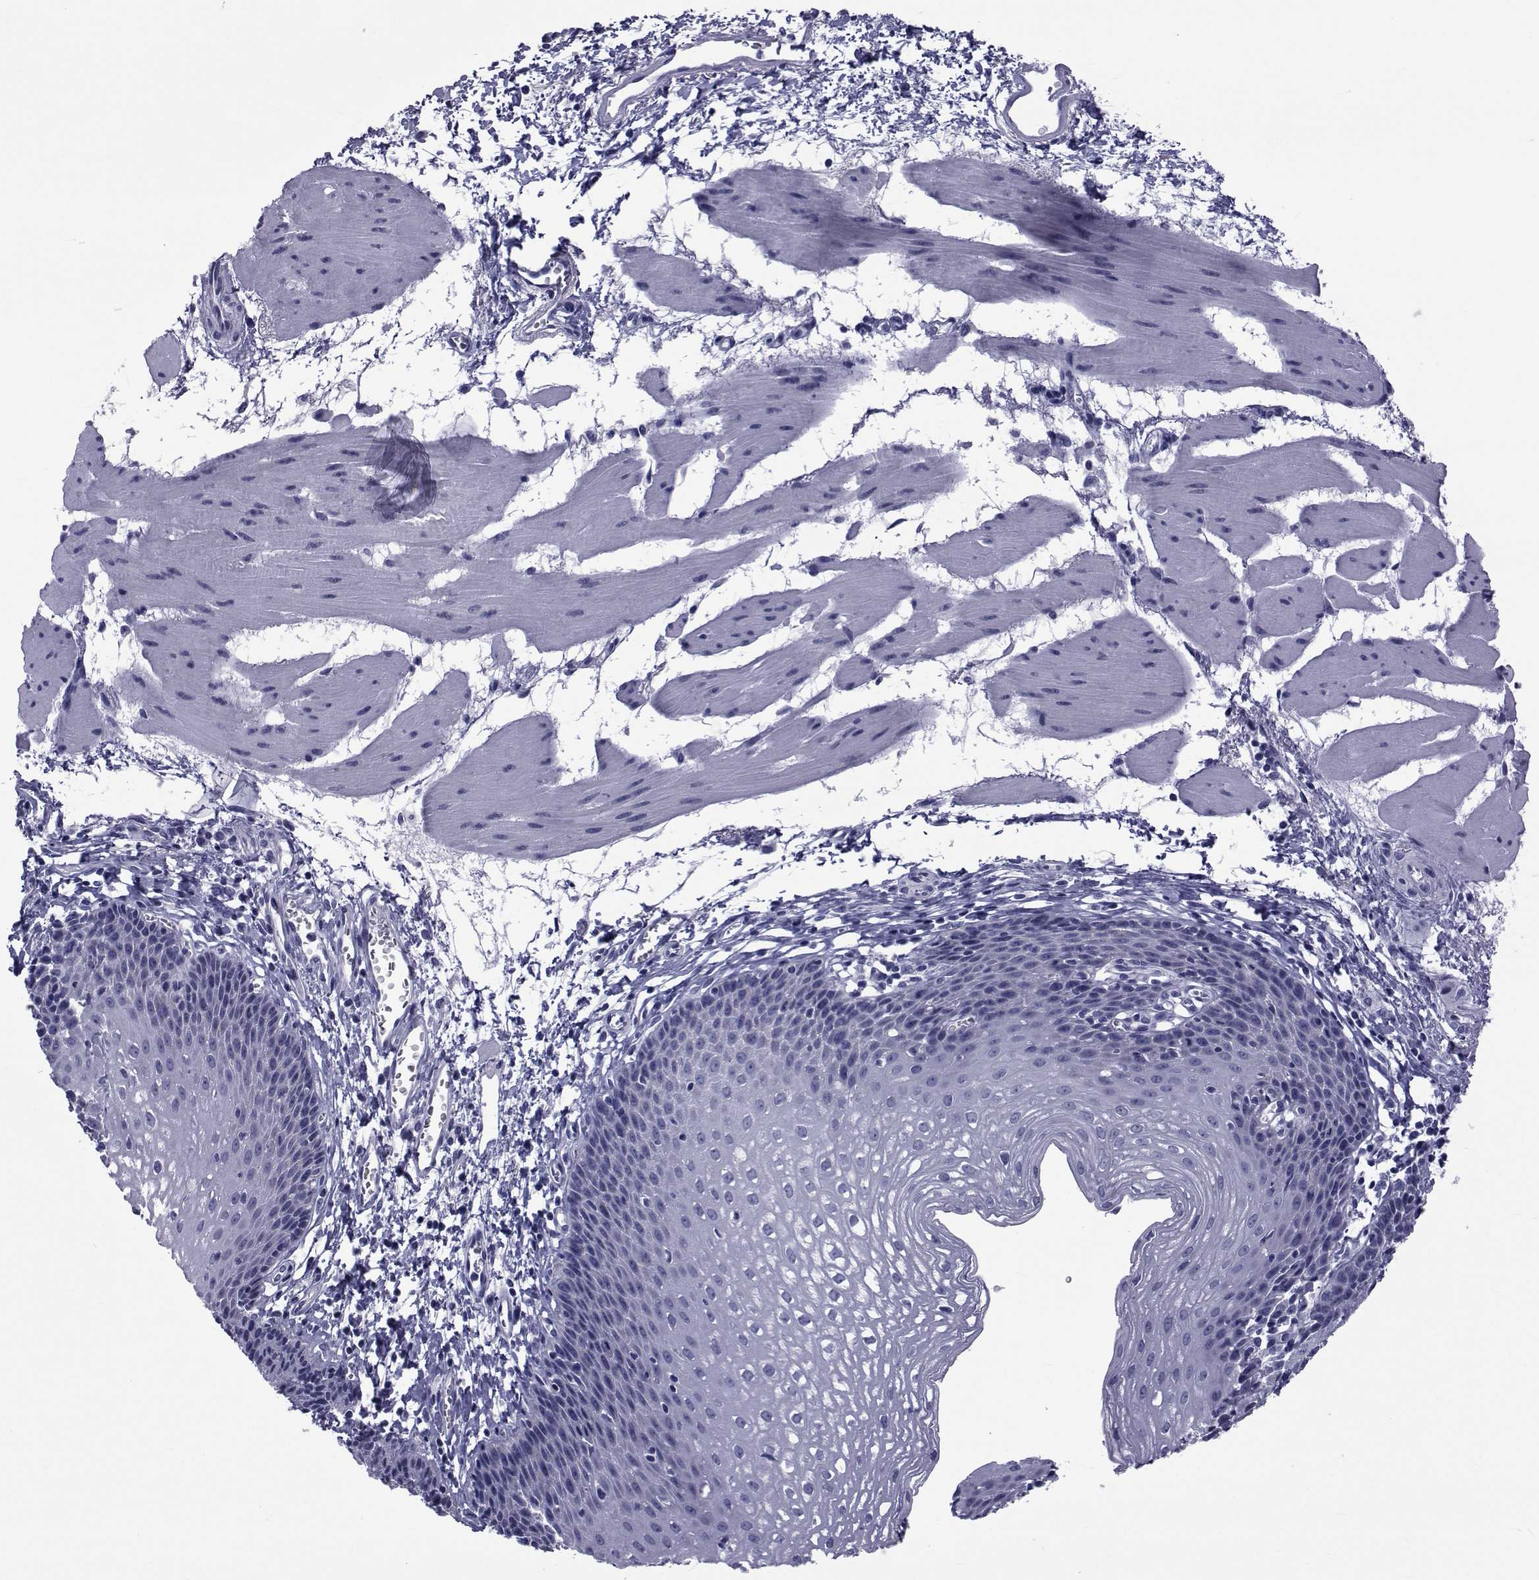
{"staining": {"intensity": "negative", "quantity": "none", "location": "none"}, "tissue": "esophagus", "cell_type": "Squamous epithelial cells", "image_type": "normal", "snomed": [{"axis": "morphology", "description": "Normal tissue, NOS"}, {"axis": "topography", "description": "Esophagus"}], "caption": "Micrograph shows no protein expression in squamous epithelial cells of normal esophagus. (DAB IHC visualized using brightfield microscopy, high magnification).", "gene": "GKAP1", "patient": {"sex": "female", "age": 64}}